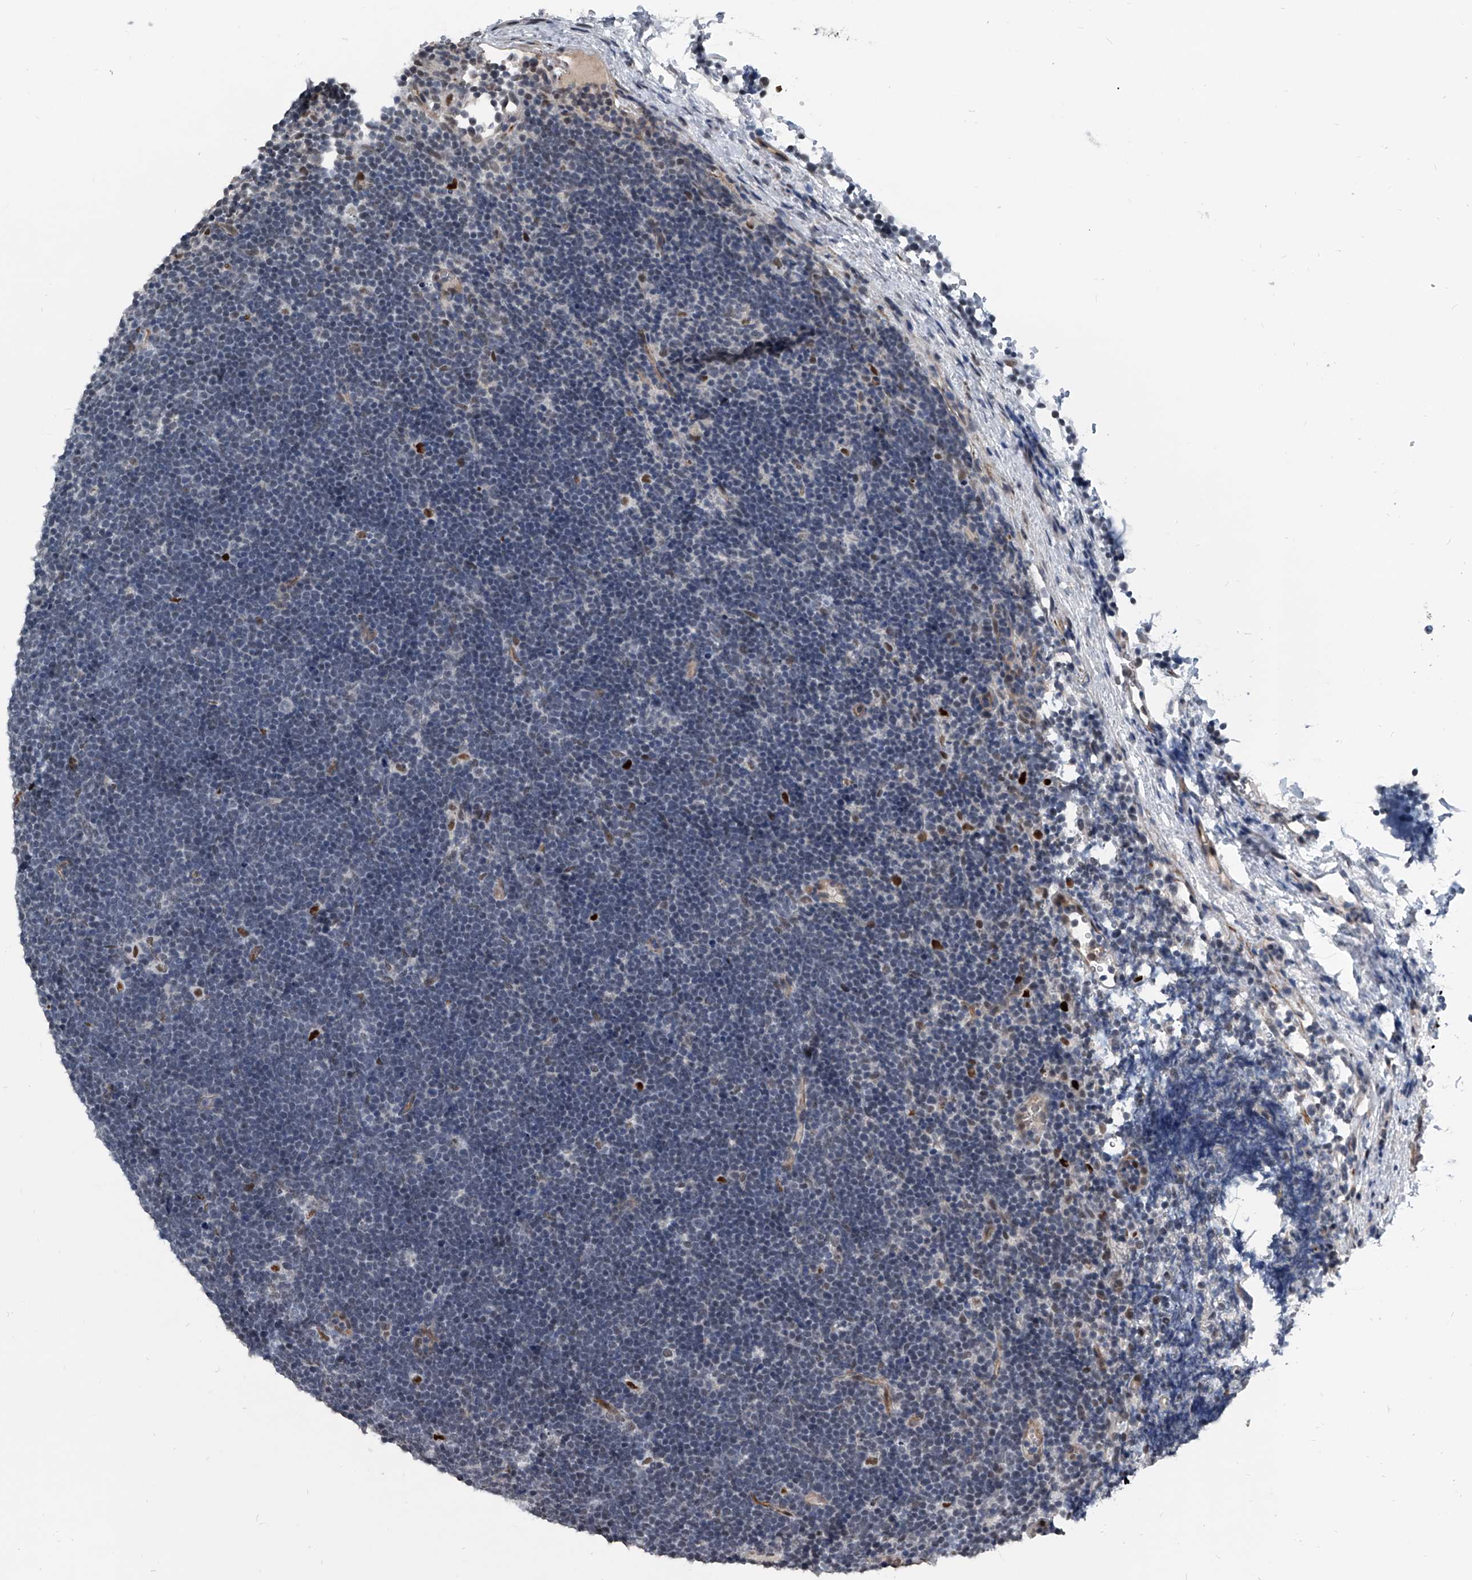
{"staining": {"intensity": "negative", "quantity": "none", "location": "none"}, "tissue": "lymphoma", "cell_type": "Tumor cells", "image_type": "cancer", "snomed": [{"axis": "morphology", "description": "Malignant lymphoma, non-Hodgkin's type, High grade"}, {"axis": "topography", "description": "Lymph node"}], "caption": "Immunohistochemistry (IHC) image of neoplastic tissue: human high-grade malignant lymphoma, non-Hodgkin's type stained with DAB (3,3'-diaminobenzidine) demonstrates no significant protein staining in tumor cells.", "gene": "MEN1", "patient": {"sex": "male", "age": 13}}